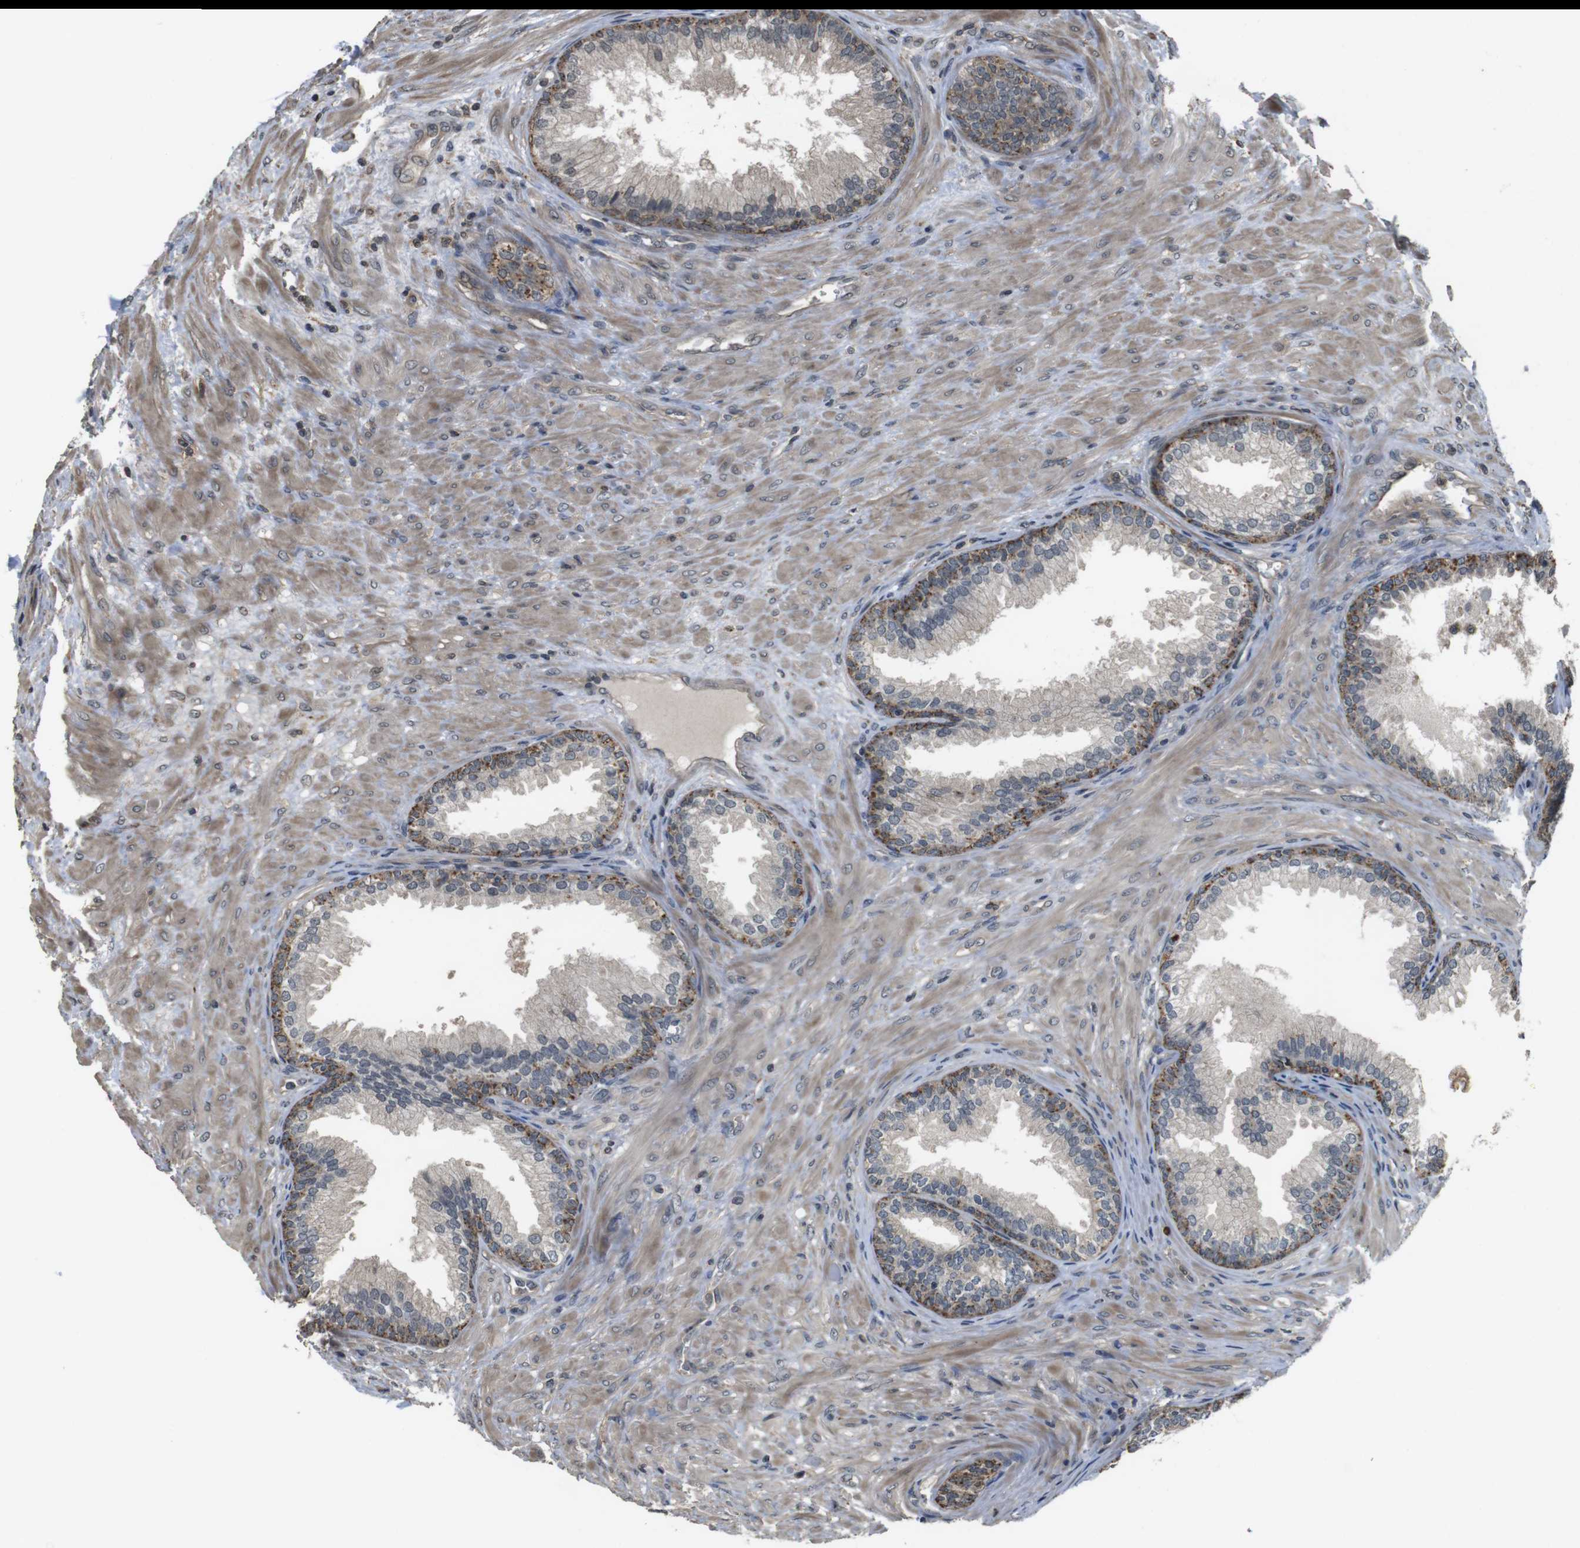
{"staining": {"intensity": "moderate", "quantity": "25%-75%", "location": "cytoplasmic/membranous"}, "tissue": "prostate", "cell_type": "Glandular cells", "image_type": "normal", "snomed": [{"axis": "morphology", "description": "Normal tissue, NOS"}, {"axis": "topography", "description": "Prostate"}], "caption": "Unremarkable prostate was stained to show a protein in brown. There is medium levels of moderate cytoplasmic/membranous expression in approximately 25%-75% of glandular cells.", "gene": "FZD10", "patient": {"sex": "male", "age": 76}}